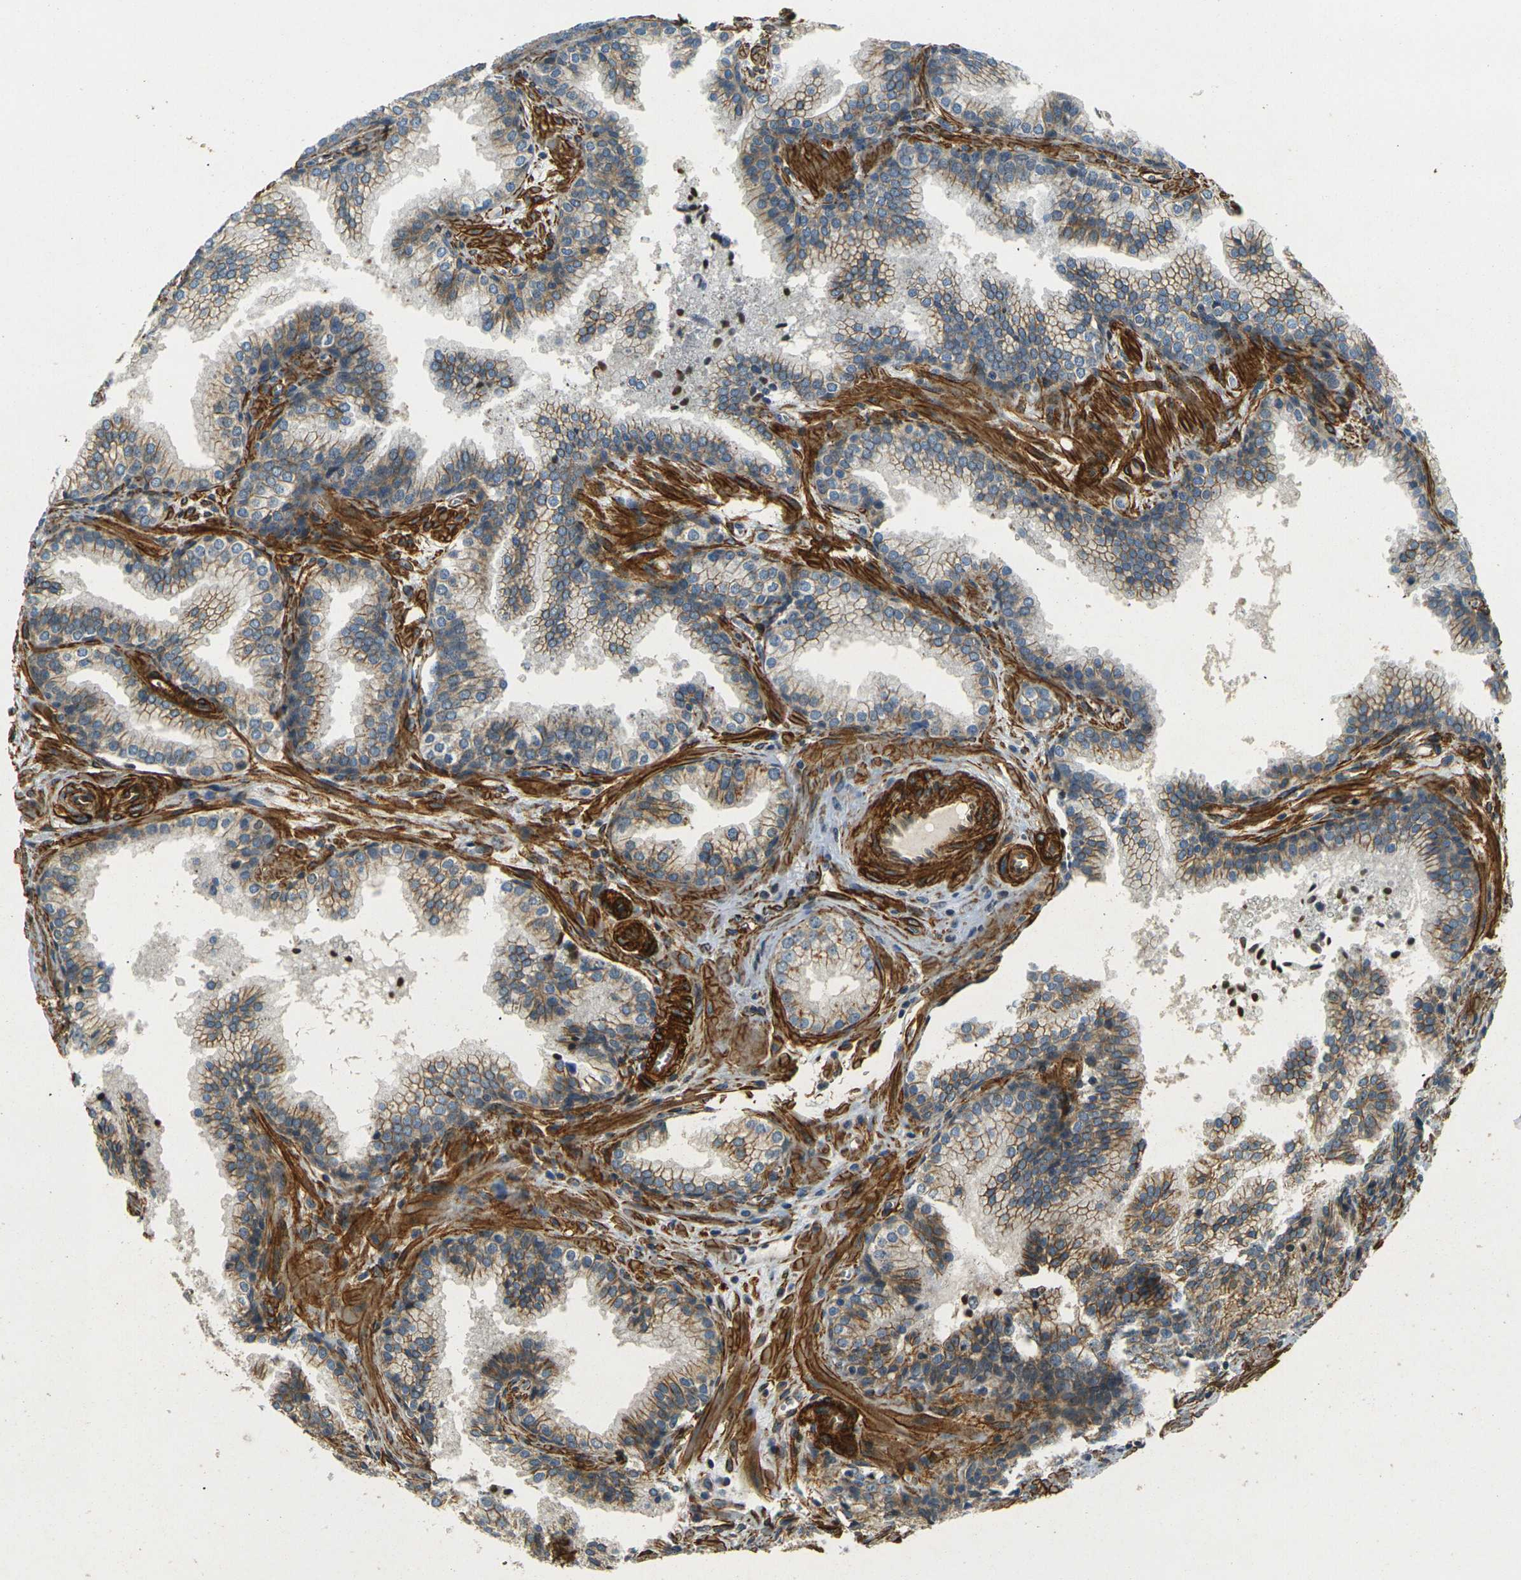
{"staining": {"intensity": "moderate", "quantity": ">75%", "location": "cytoplasmic/membranous"}, "tissue": "prostate cancer", "cell_type": "Tumor cells", "image_type": "cancer", "snomed": [{"axis": "morphology", "description": "Adenocarcinoma, Low grade"}, {"axis": "topography", "description": "Prostate"}], "caption": "The micrograph demonstrates a brown stain indicating the presence of a protein in the cytoplasmic/membranous of tumor cells in prostate cancer (adenocarcinoma (low-grade)). (Stains: DAB (3,3'-diaminobenzidine) in brown, nuclei in blue, Microscopy: brightfield microscopy at high magnification).", "gene": "EPHA7", "patient": {"sex": "male", "age": 60}}